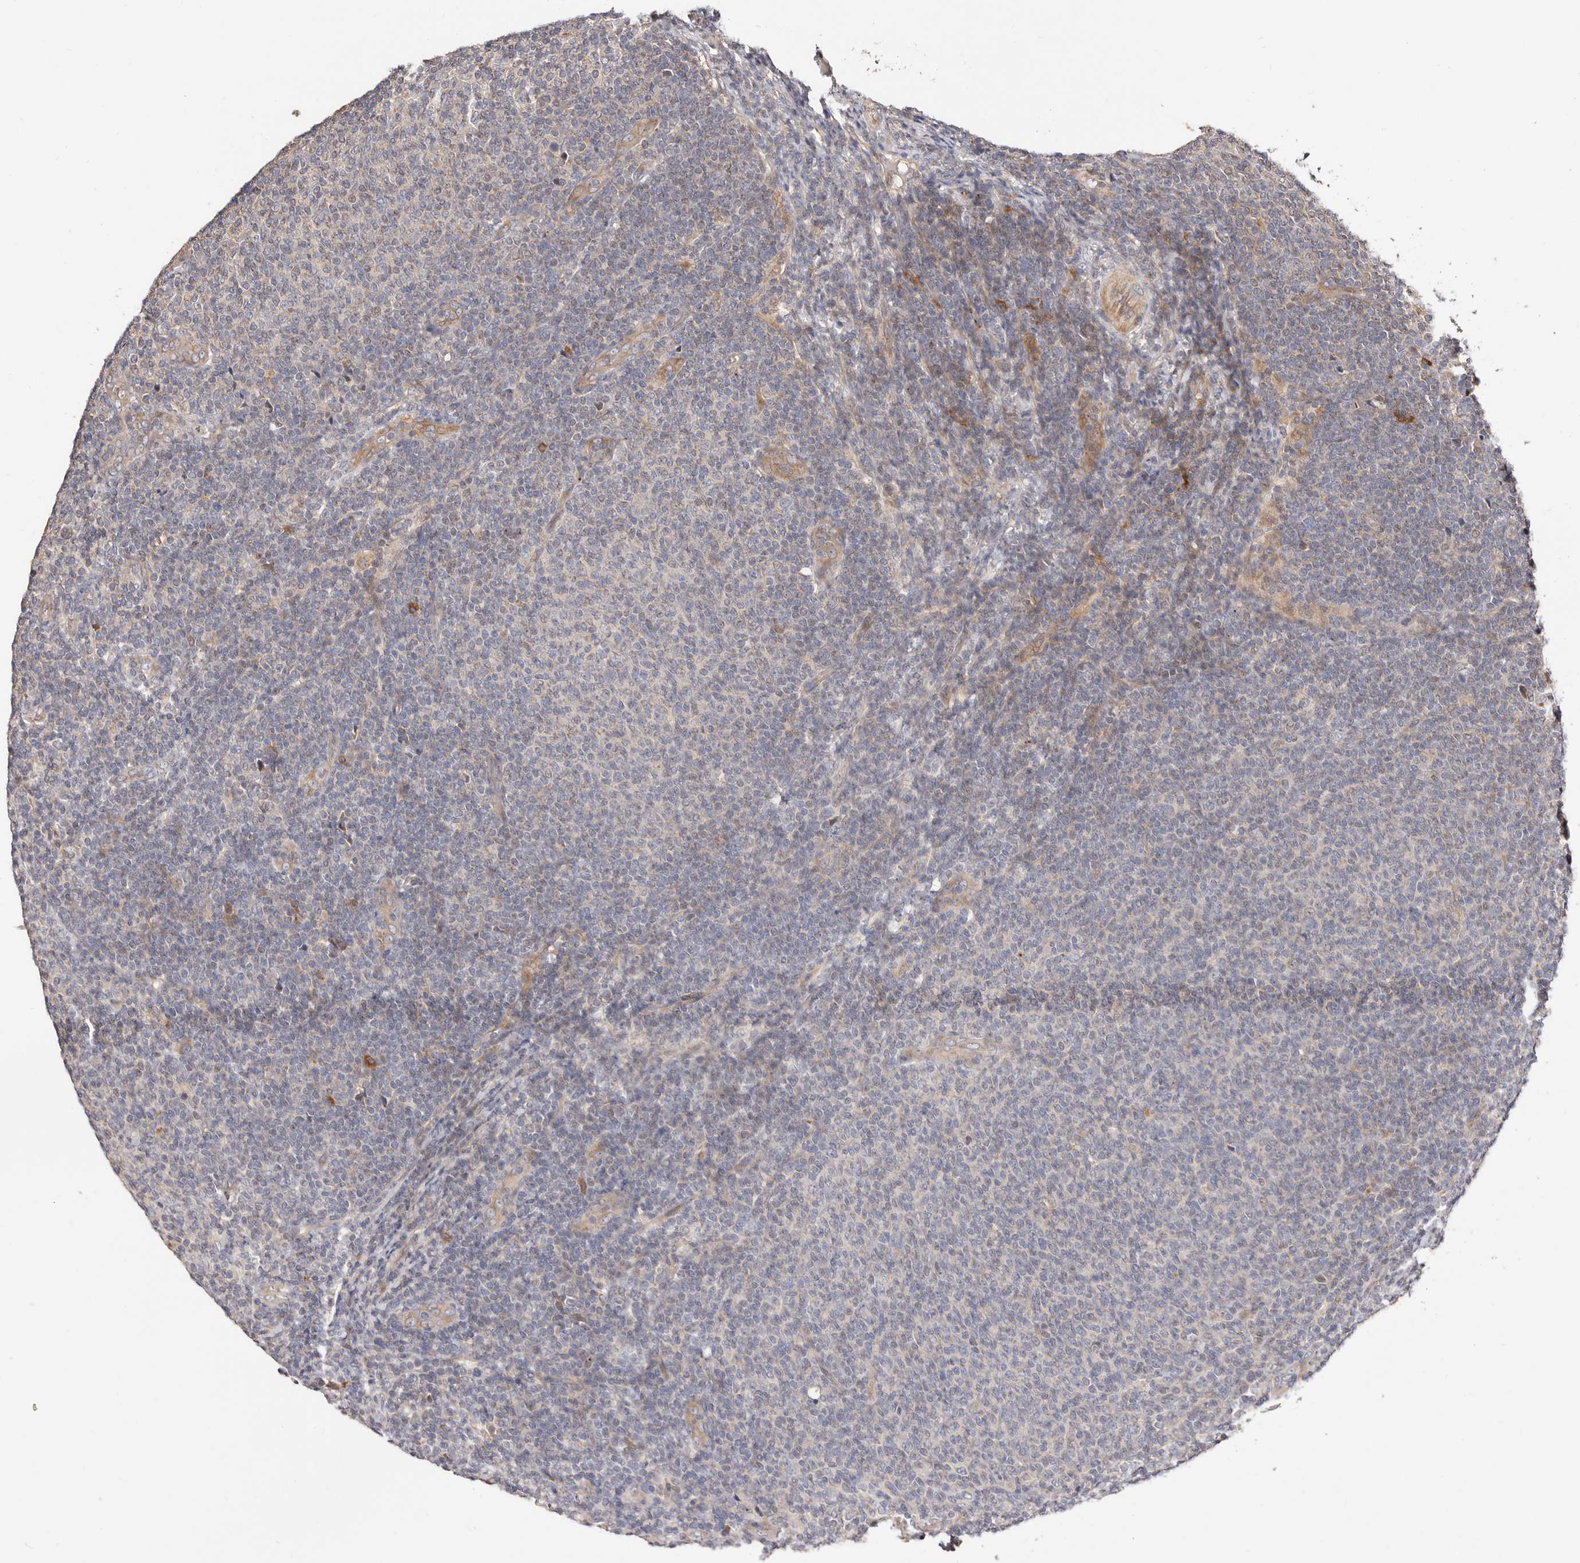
{"staining": {"intensity": "negative", "quantity": "none", "location": "none"}, "tissue": "lymphoma", "cell_type": "Tumor cells", "image_type": "cancer", "snomed": [{"axis": "morphology", "description": "Malignant lymphoma, non-Hodgkin's type, Low grade"}, {"axis": "topography", "description": "Lymph node"}], "caption": "IHC of lymphoma displays no expression in tumor cells.", "gene": "USP33", "patient": {"sex": "male", "age": 66}}